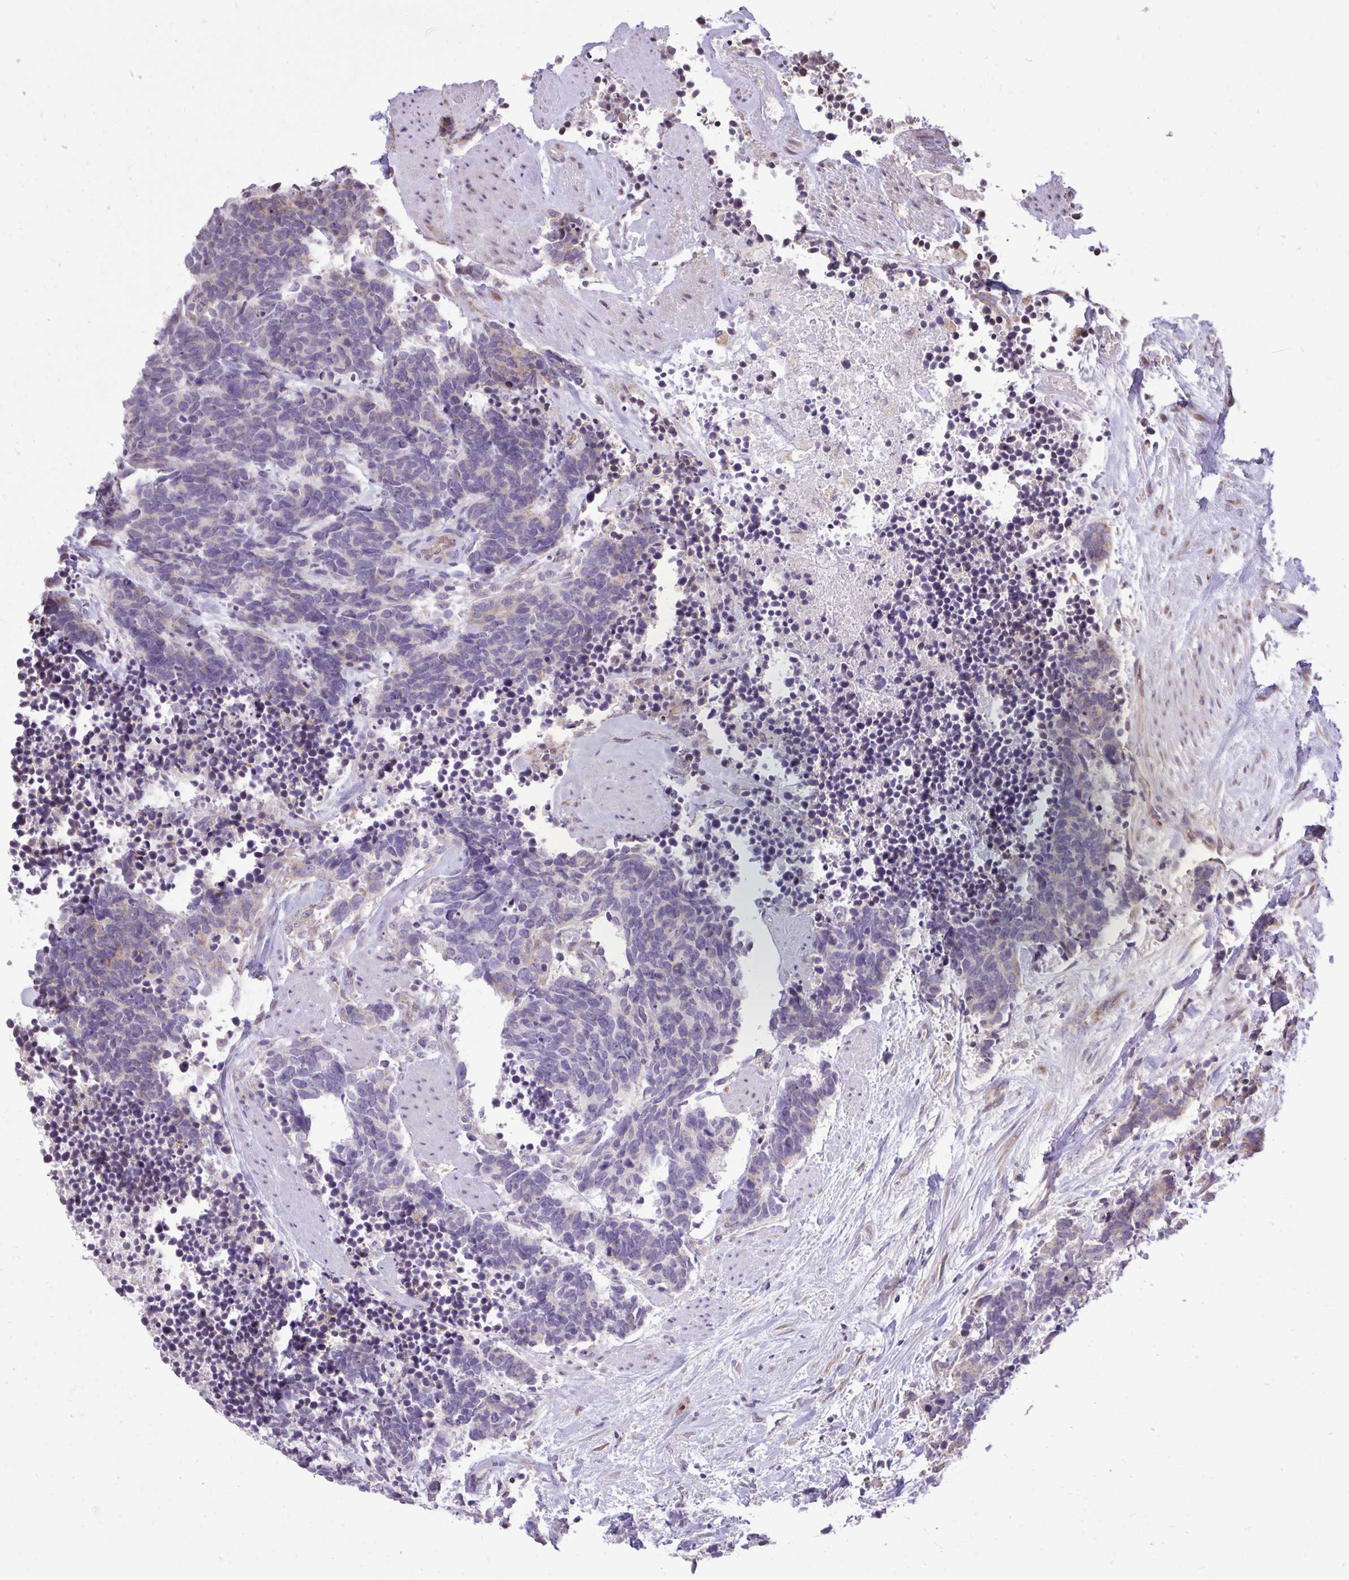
{"staining": {"intensity": "negative", "quantity": "none", "location": "none"}, "tissue": "carcinoid", "cell_type": "Tumor cells", "image_type": "cancer", "snomed": [{"axis": "morphology", "description": "Carcinoma, NOS"}, {"axis": "morphology", "description": "Carcinoid, malignant, NOS"}, {"axis": "topography", "description": "Prostate"}], "caption": "Tumor cells are negative for protein expression in human carcinoid.", "gene": "METTL9", "patient": {"sex": "male", "age": 57}}